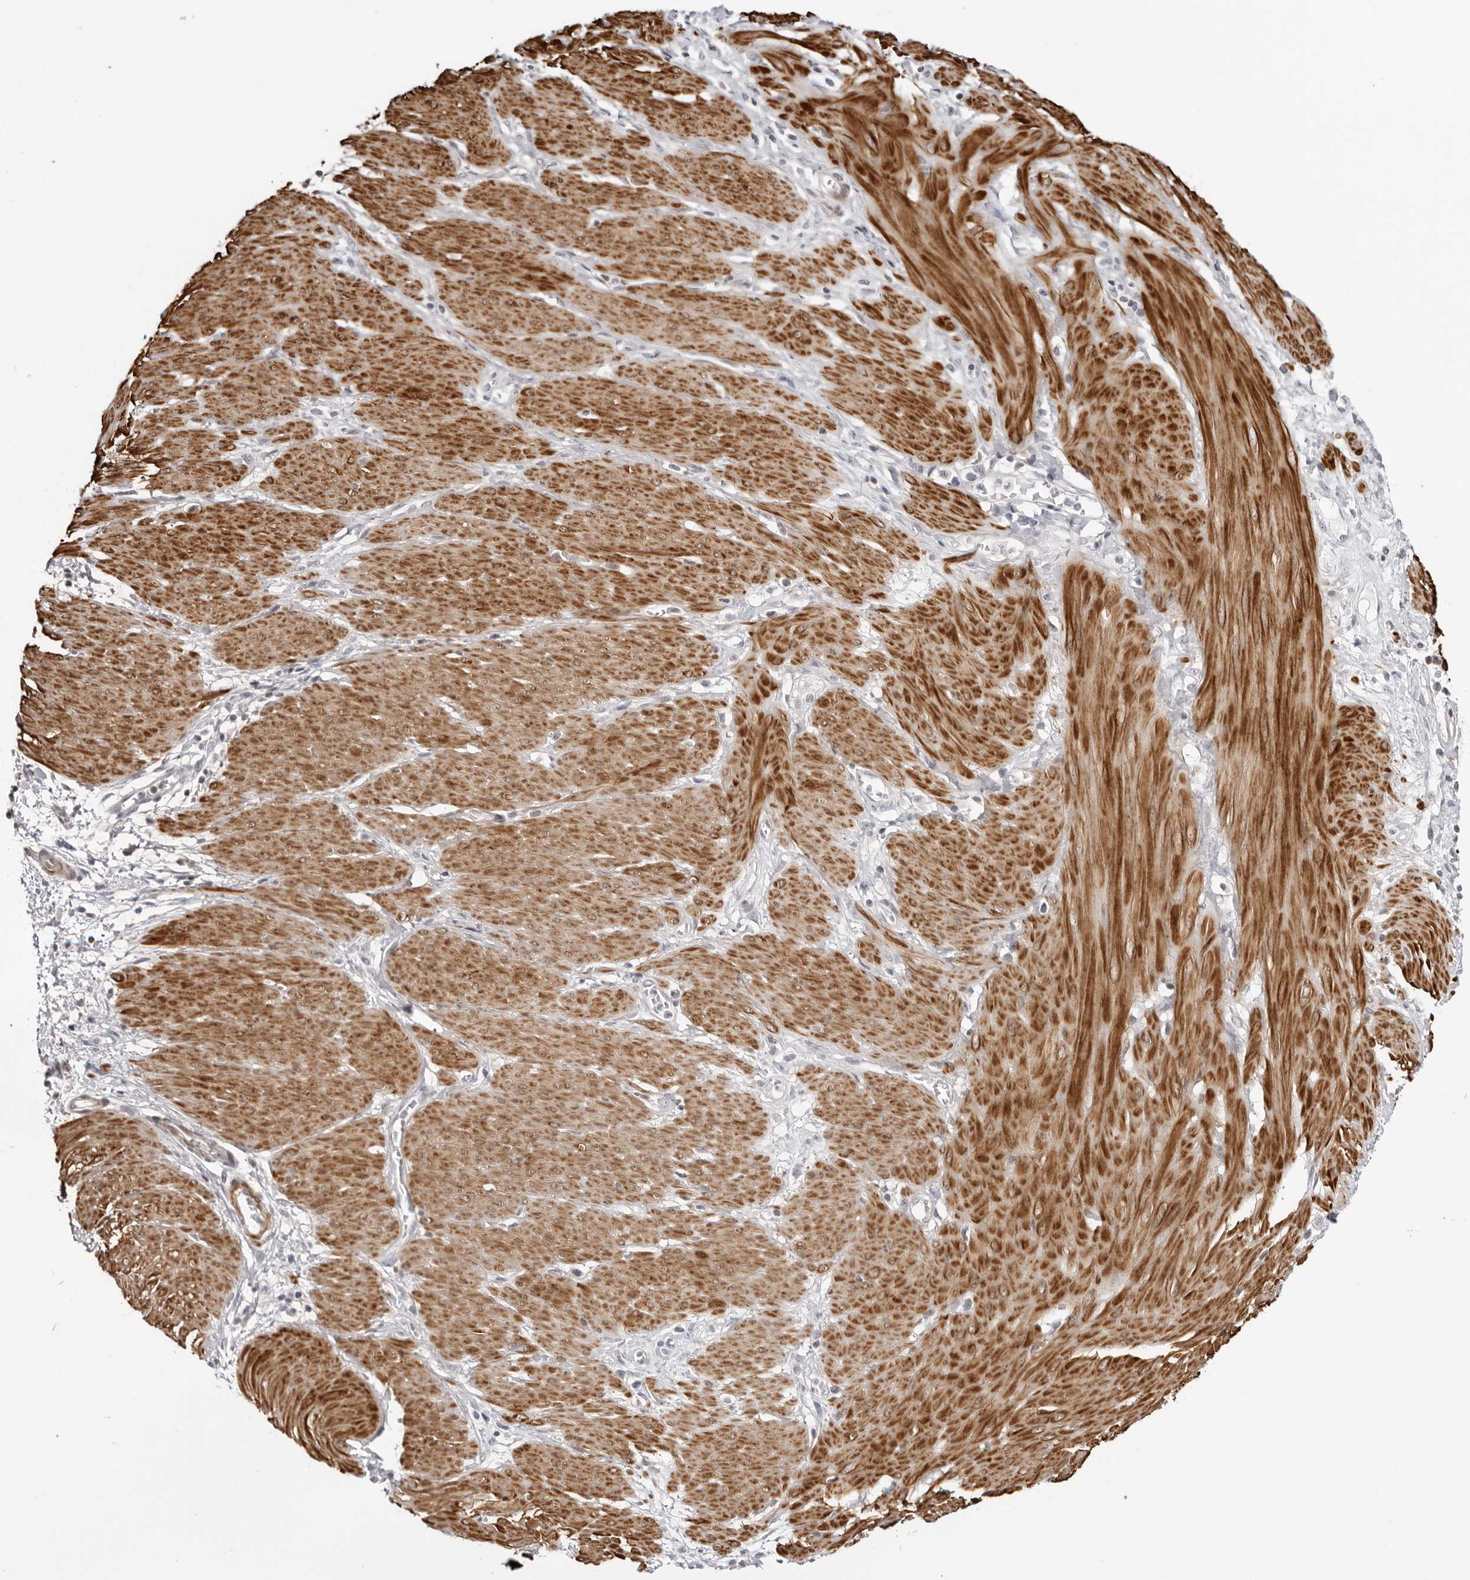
{"staining": {"intensity": "negative", "quantity": "none", "location": "none"}, "tissue": "stomach cancer", "cell_type": "Tumor cells", "image_type": "cancer", "snomed": [{"axis": "morphology", "description": "Adenocarcinoma, NOS"}, {"axis": "topography", "description": "Stomach"}, {"axis": "topography", "description": "Stomach, lower"}], "caption": "IHC photomicrograph of human stomach cancer (adenocarcinoma) stained for a protein (brown), which displays no staining in tumor cells. Brightfield microscopy of immunohistochemistry stained with DAB (brown) and hematoxylin (blue), captured at high magnification.", "gene": "UNK", "patient": {"sex": "female", "age": 48}}